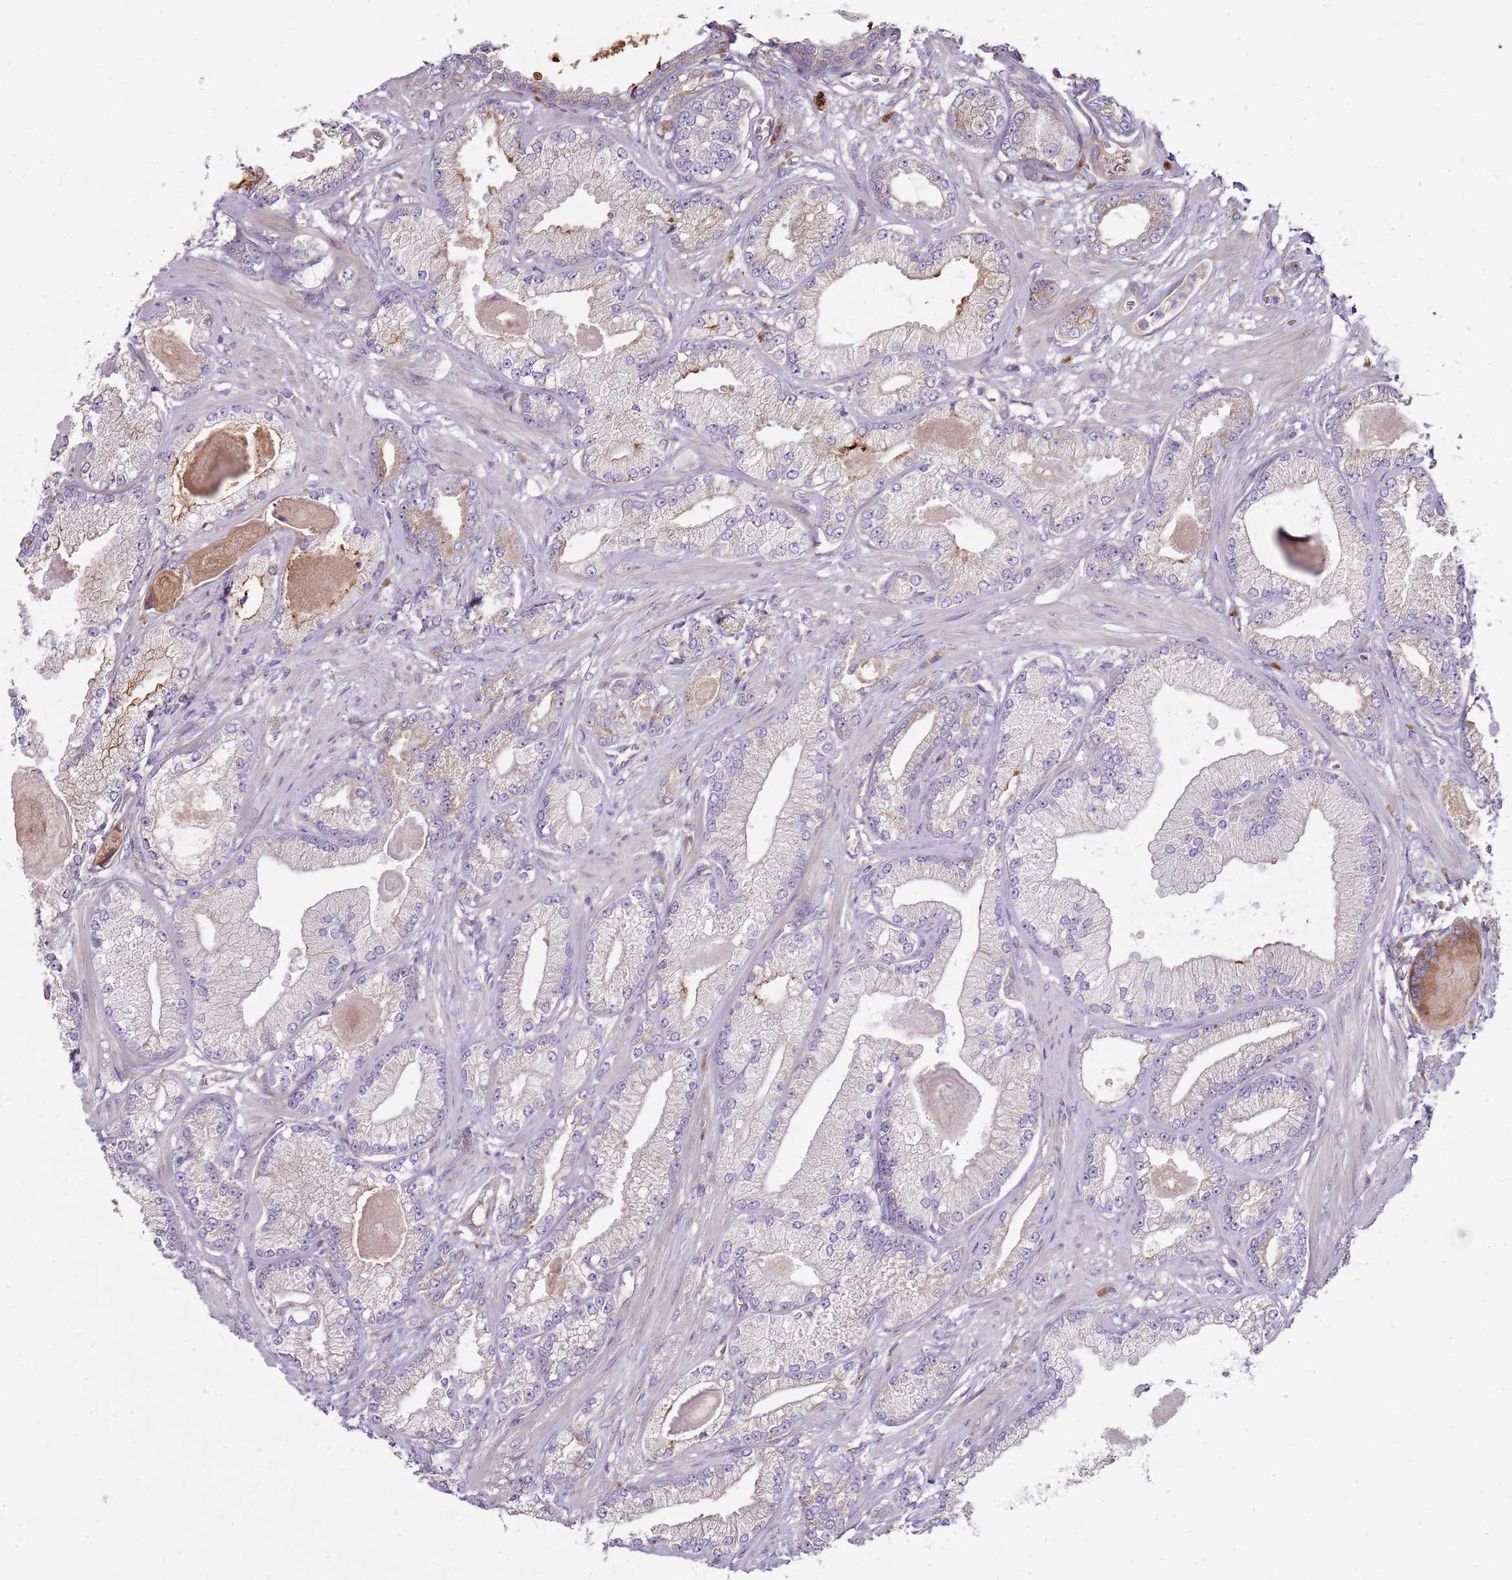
{"staining": {"intensity": "moderate", "quantity": "<25%", "location": "cytoplasmic/membranous"}, "tissue": "prostate cancer", "cell_type": "Tumor cells", "image_type": "cancer", "snomed": [{"axis": "morphology", "description": "Adenocarcinoma, Low grade"}, {"axis": "topography", "description": "Prostate"}], "caption": "A photomicrograph of human prostate low-grade adenocarcinoma stained for a protein reveals moderate cytoplasmic/membranous brown staining in tumor cells.", "gene": "EMC1", "patient": {"sex": "male", "age": 64}}